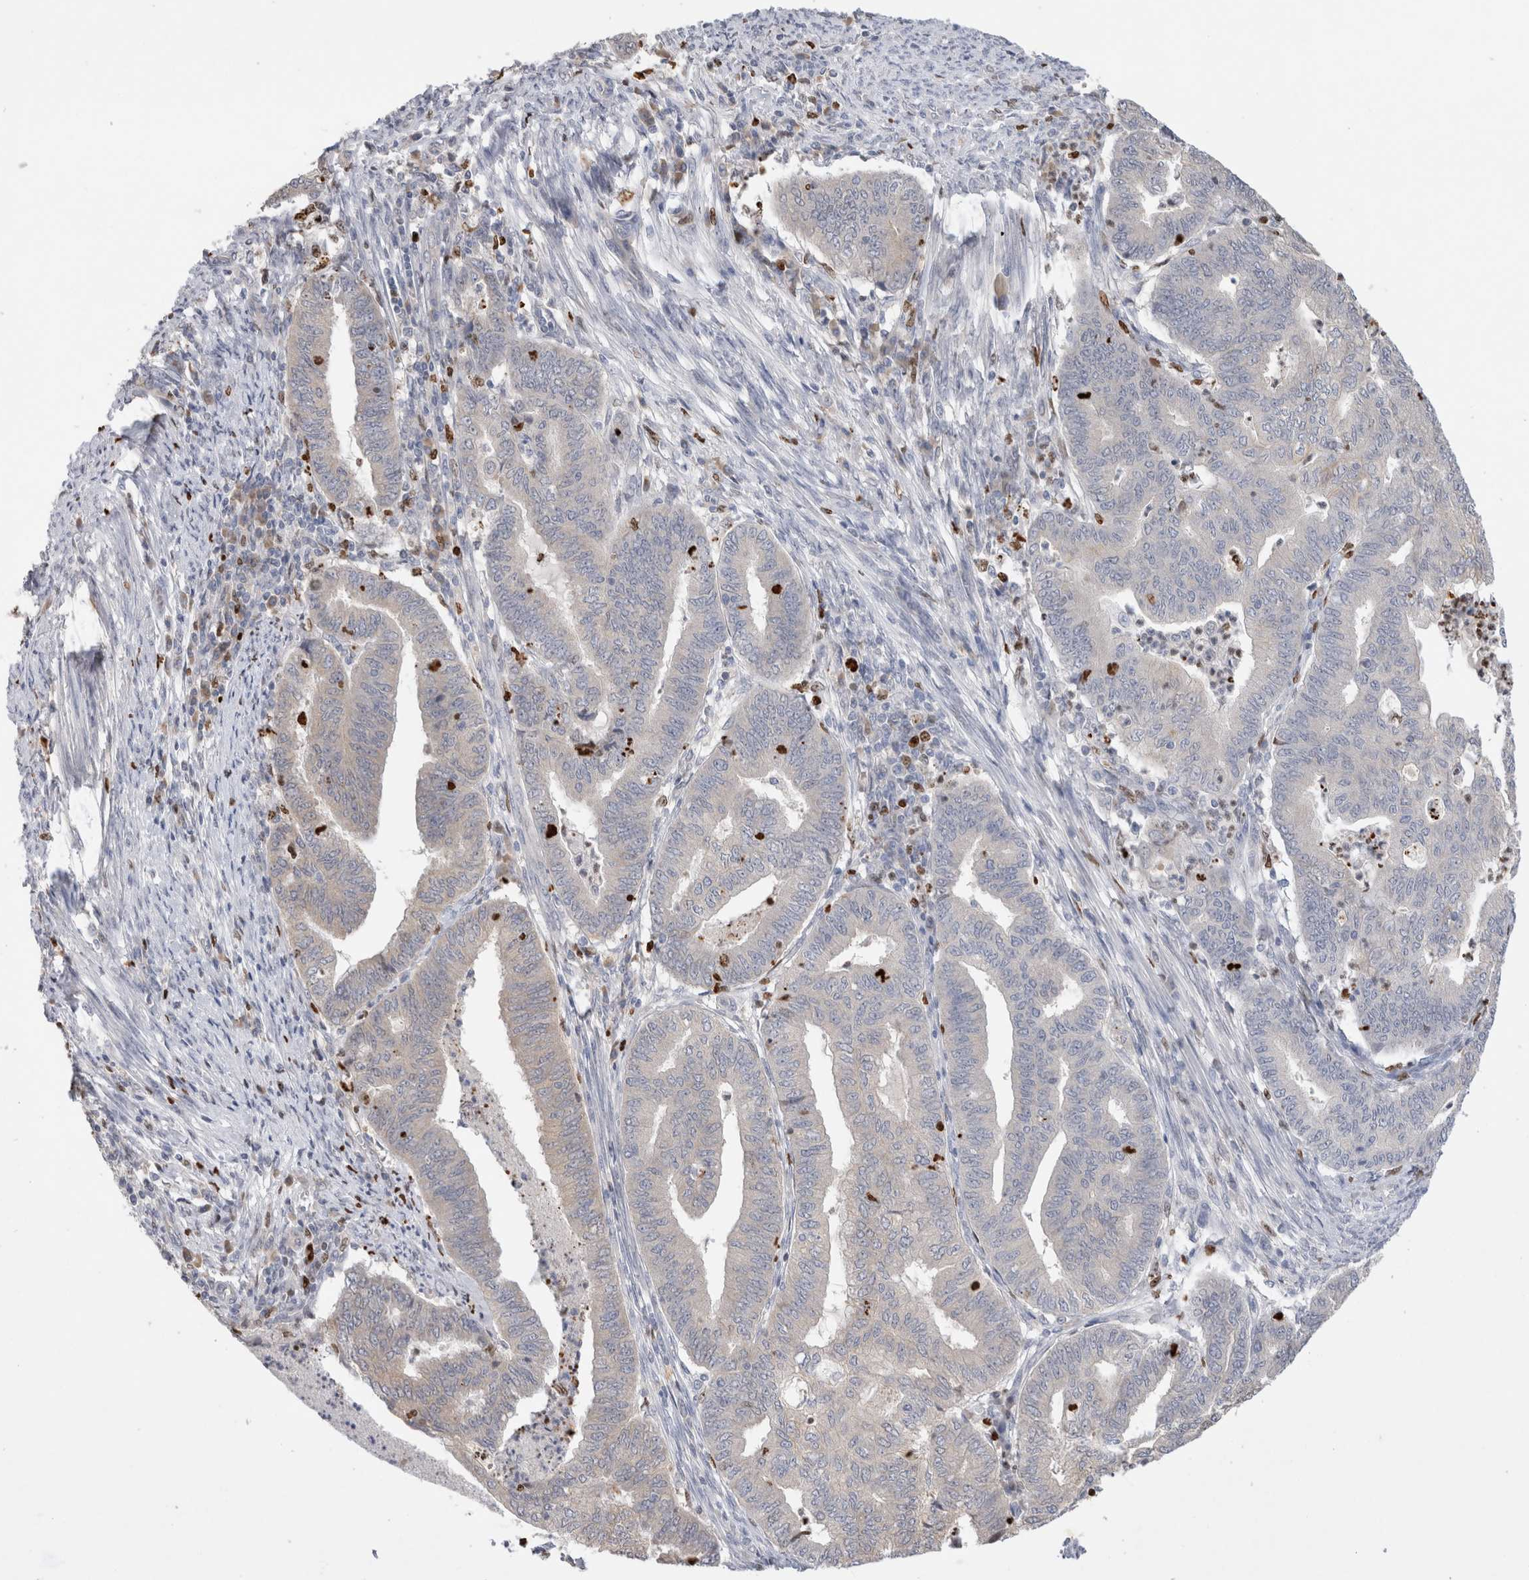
{"staining": {"intensity": "negative", "quantity": "none", "location": "none"}, "tissue": "endometrial cancer", "cell_type": "Tumor cells", "image_type": "cancer", "snomed": [{"axis": "morphology", "description": "Polyp, NOS"}, {"axis": "morphology", "description": "Adenocarcinoma, NOS"}, {"axis": "morphology", "description": "Adenoma, NOS"}, {"axis": "topography", "description": "Endometrium"}], "caption": "A micrograph of endometrial cancer (adenocarcinoma) stained for a protein demonstrates no brown staining in tumor cells.", "gene": "GAS1", "patient": {"sex": "female", "age": 79}}